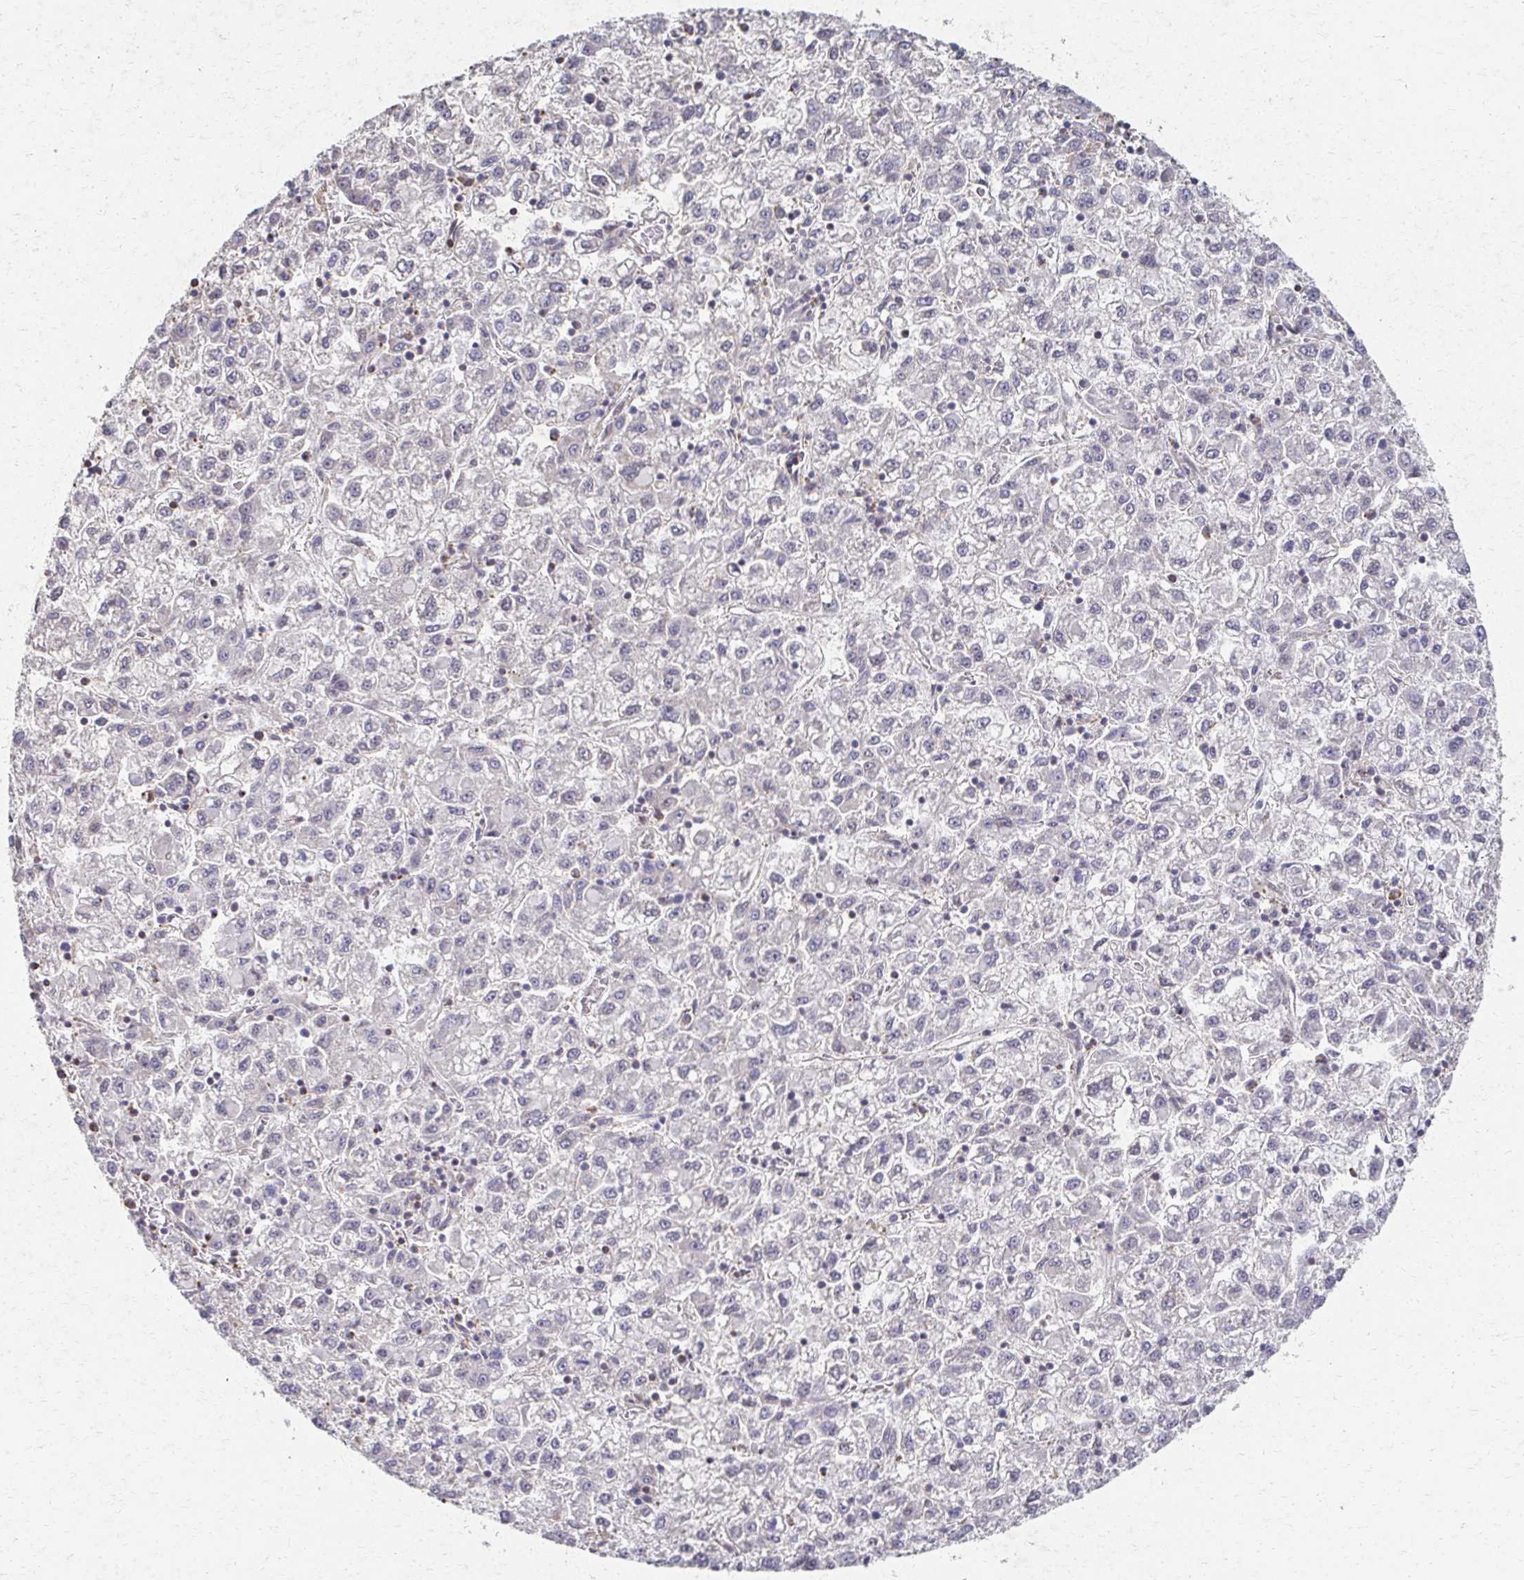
{"staining": {"intensity": "negative", "quantity": "none", "location": "none"}, "tissue": "liver cancer", "cell_type": "Tumor cells", "image_type": "cancer", "snomed": [{"axis": "morphology", "description": "Carcinoma, Hepatocellular, NOS"}, {"axis": "topography", "description": "Liver"}], "caption": "High power microscopy photomicrograph of an immunohistochemistry (IHC) photomicrograph of liver hepatocellular carcinoma, revealing no significant expression in tumor cells.", "gene": "EOLA2", "patient": {"sex": "male", "age": 40}}